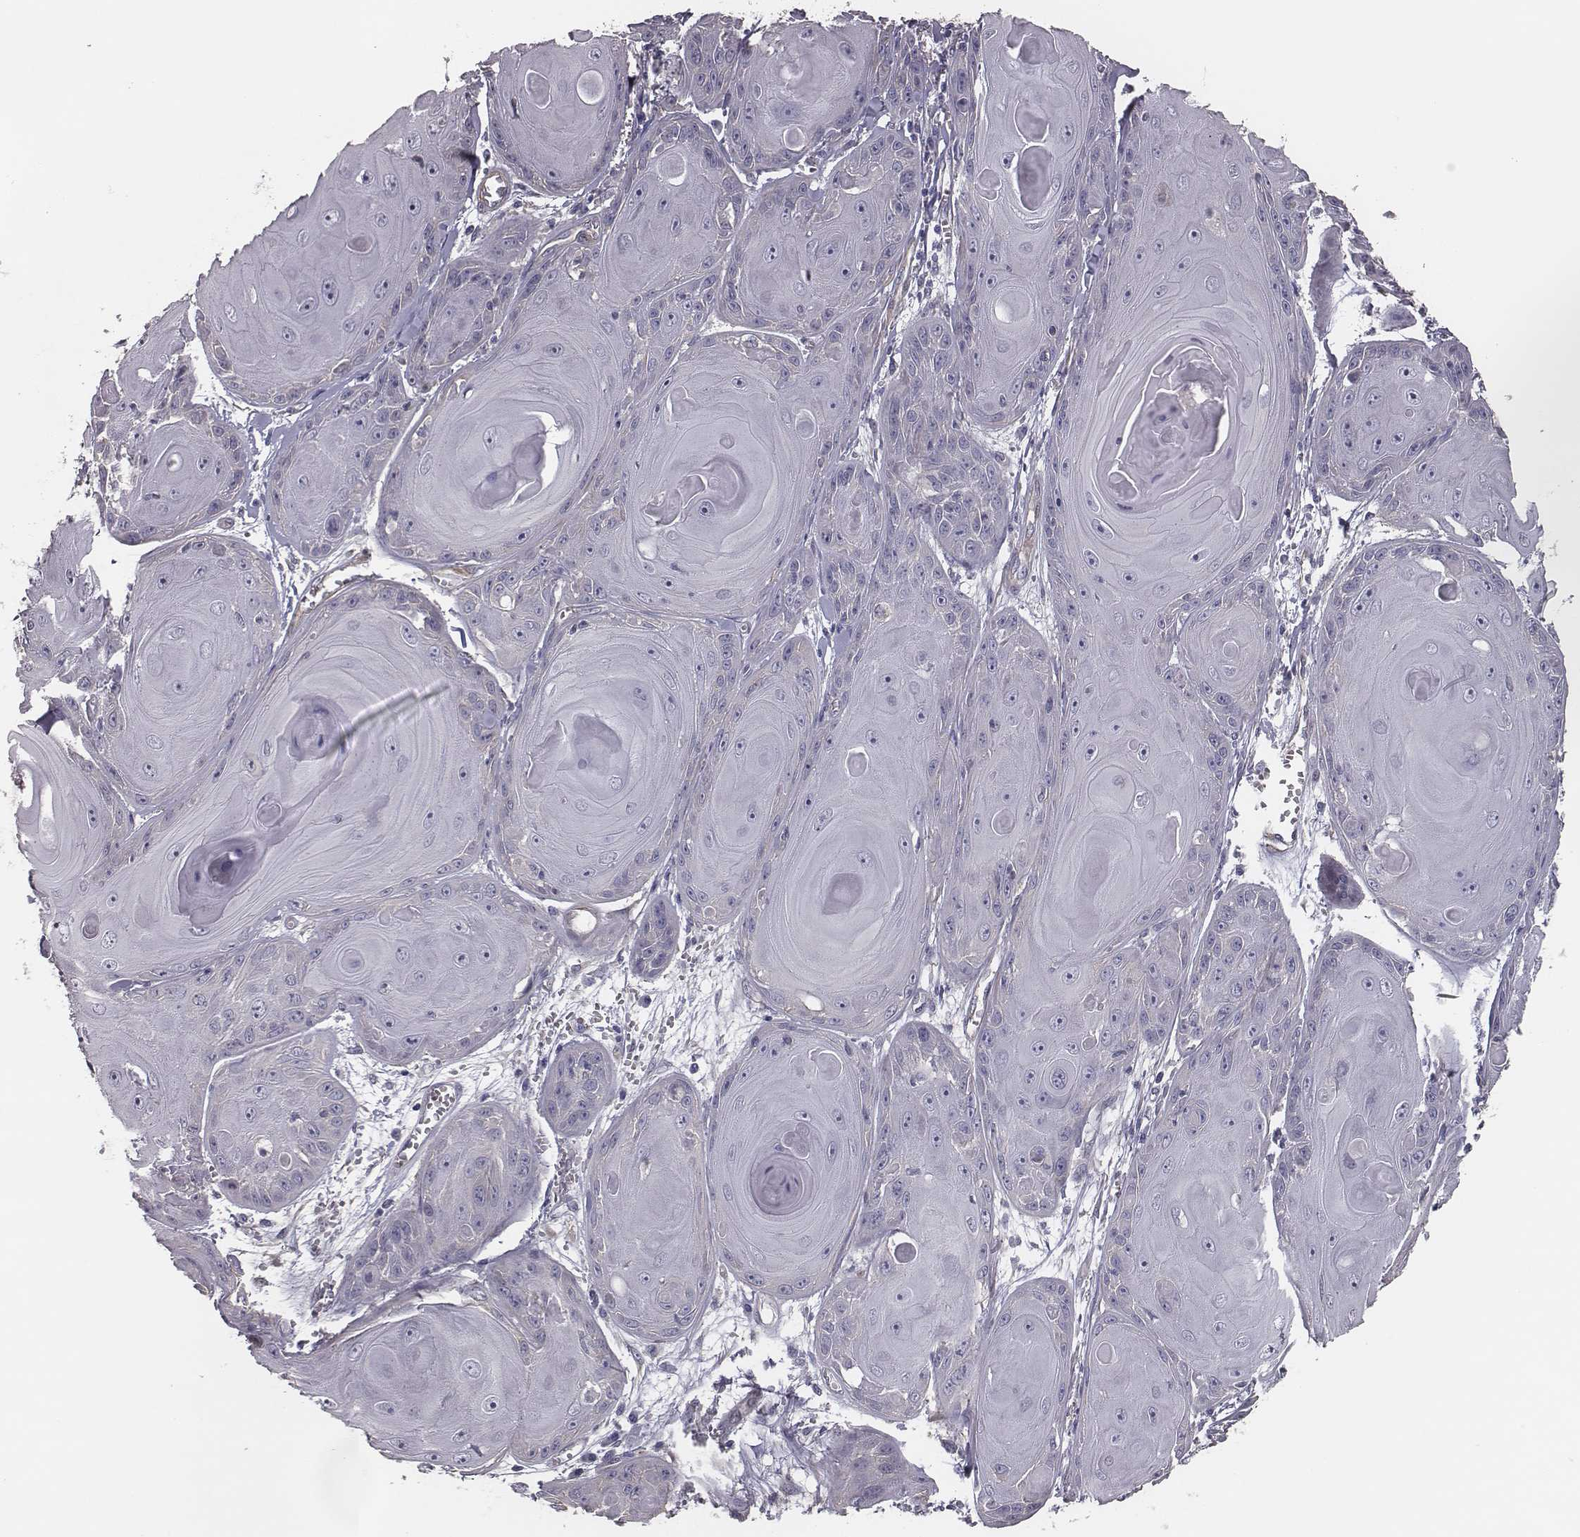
{"staining": {"intensity": "negative", "quantity": "none", "location": "none"}, "tissue": "skin cancer", "cell_type": "Tumor cells", "image_type": "cancer", "snomed": [{"axis": "morphology", "description": "Squamous cell carcinoma, NOS"}, {"axis": "topography", "description": "Skin"}, {"axis": "topography", "description": "Vulva"}], "caption": "Human skin squamous cell carcinoma stained for a protein using immunohistochemistry (IHC) exhibits no expression in tumor cells.", "gene": "ISYNA1", "patient": {"sex": "female", "age": 85}}